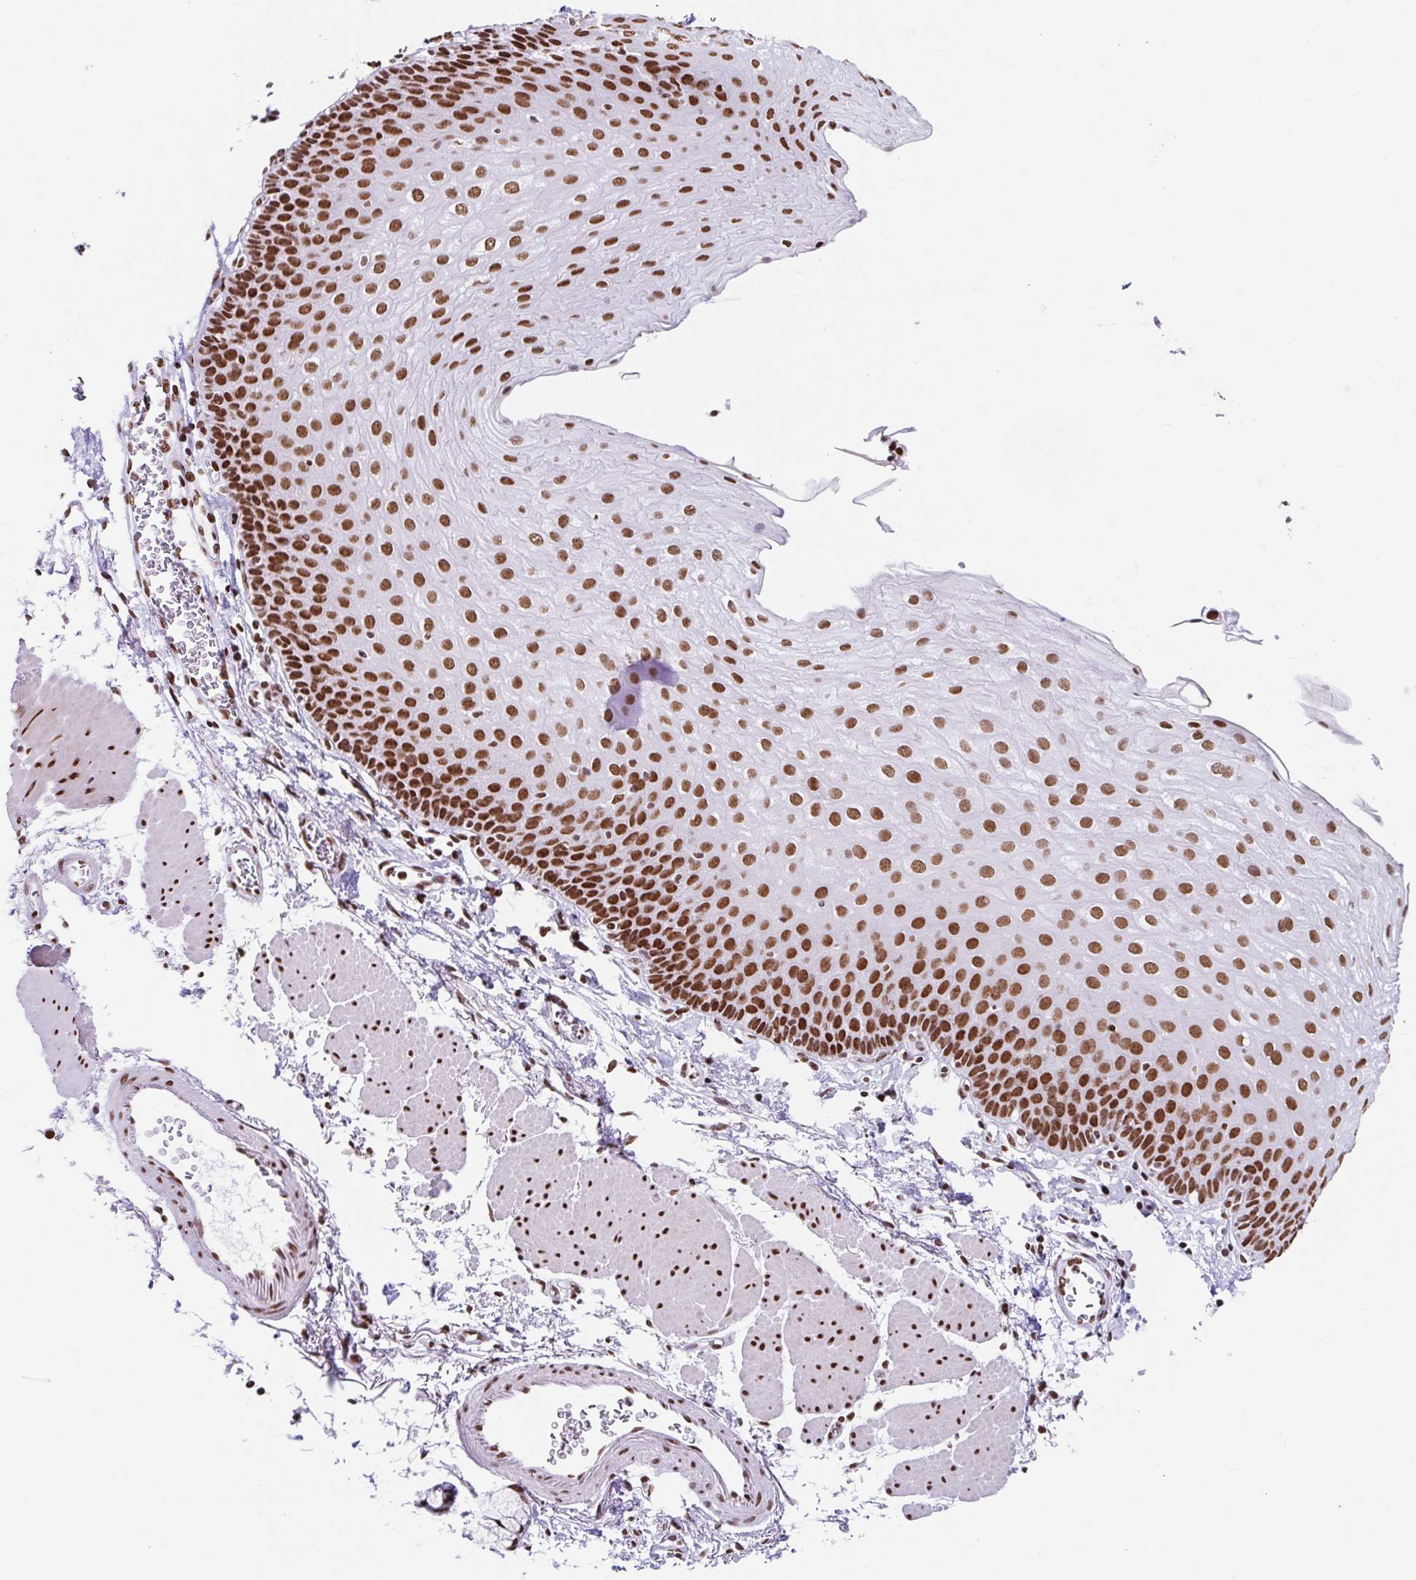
{"staining": {"intensity": "strong", "quantity": ">75%", "location": "nuclear"}, "tissue": "esophagus", "cell_type": "Squamous epithelial cells", "image_type": "normal", "snomed": [{"axis": "morphology", "description": "Normal tissue, NOS"}, {"axis": "topography", "description": "Esophagus"}], "caption": "DAB immunohistochemical staining of benign human esophagus displays strong nuclear protein expression in approximately >75% of squamous epithelial cells.", "gene": "KHDRBS1", "patient": {"sex": "female", "age": 81}}